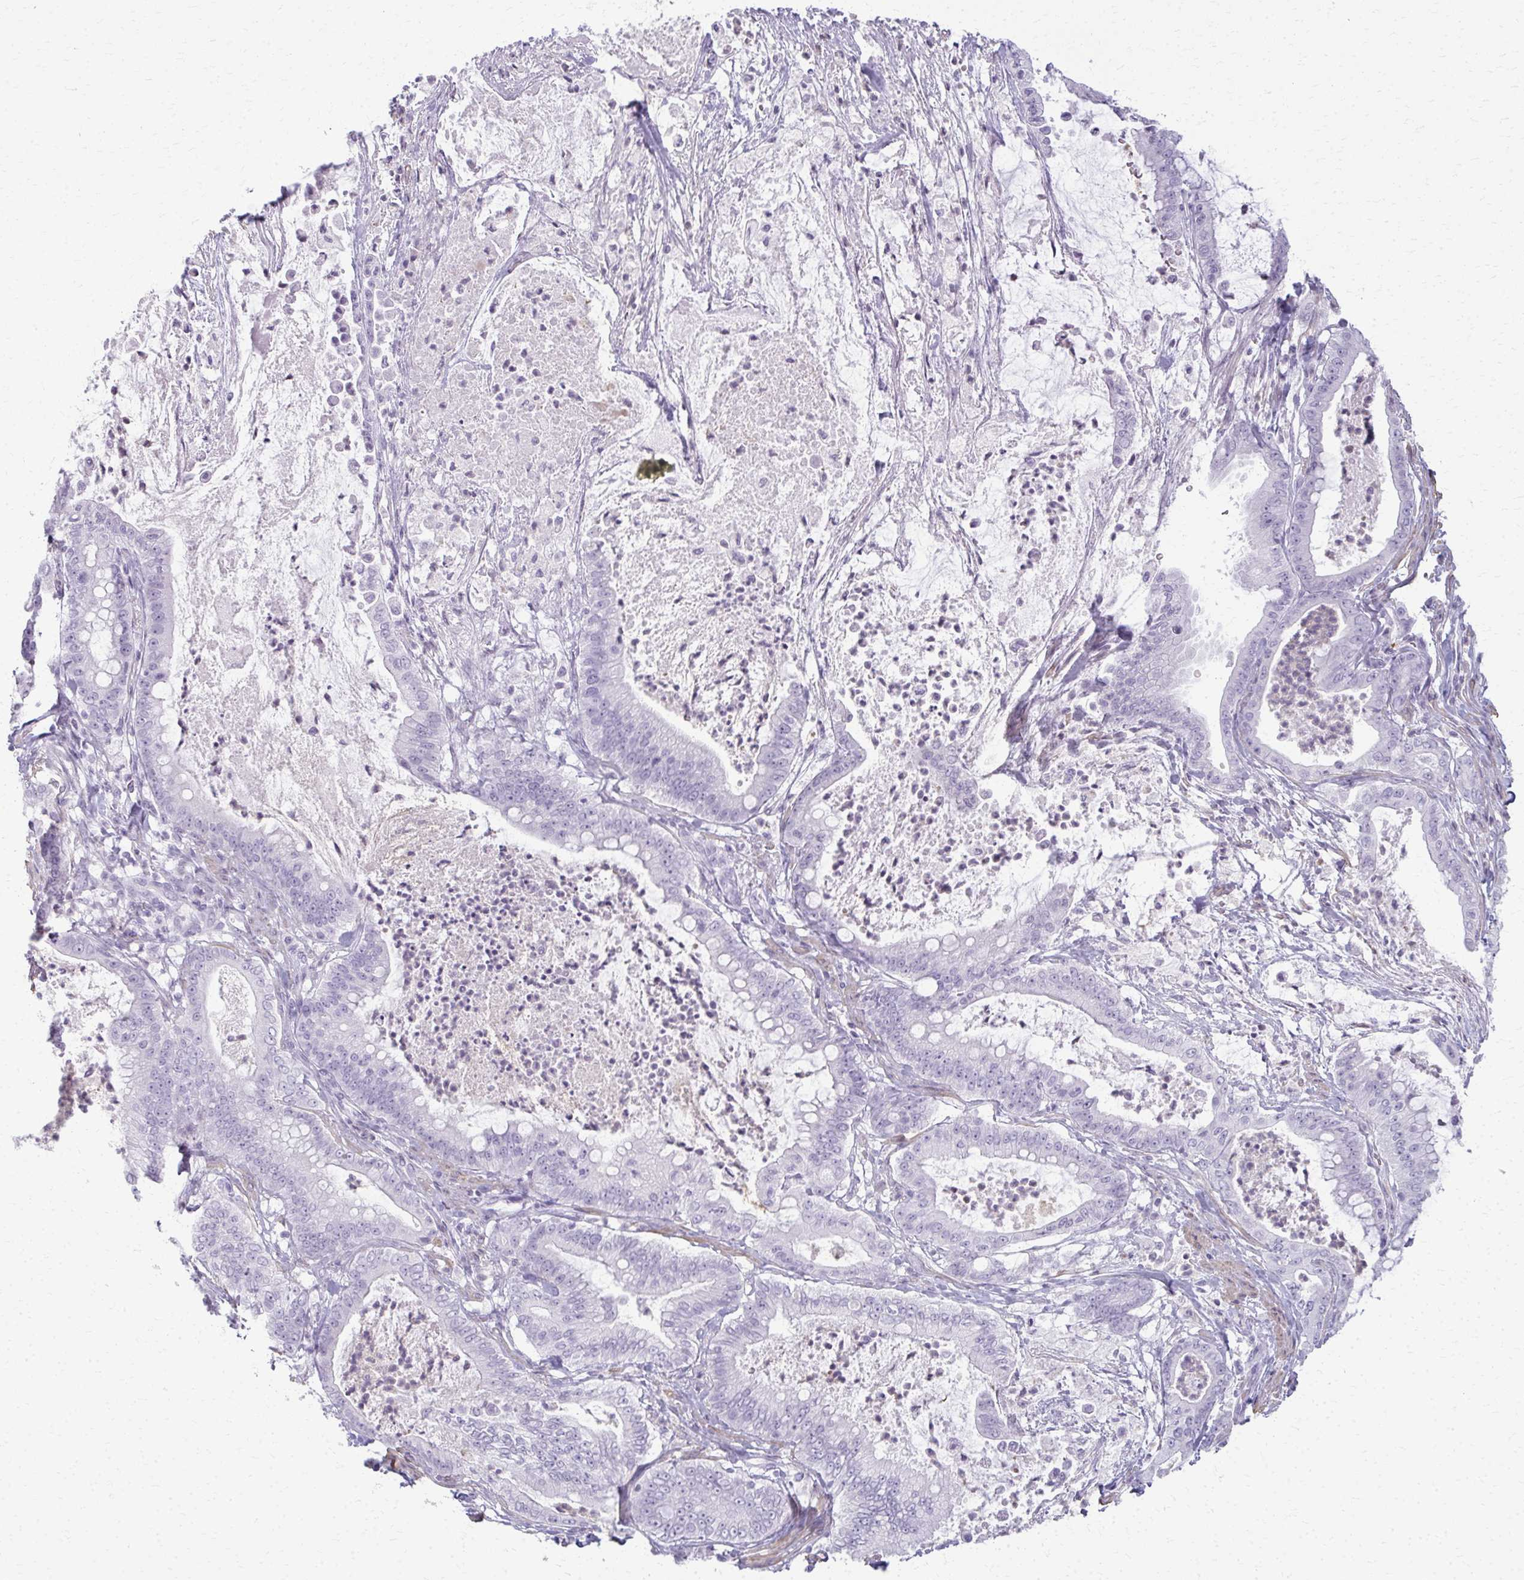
{"staining": {"intensity": "negative", "quantity": "none", "location": "none"}, "tissue": "pancreatic cancer", "cell_type": "Tumor cells", "image_type": "cancer", "snomed": [{"axis": "morphology", "description": "Adenocarcinoma, NOS"}, {"axis": "topography", "description": "Pancreas"}], "caption": "Human pancreatic adenocarcinoma stained for a protein using immunohistochemistry reveals no expression in tumor cells.", "gene": "CA3", "patient": {"sex": "male", "age": 71}}